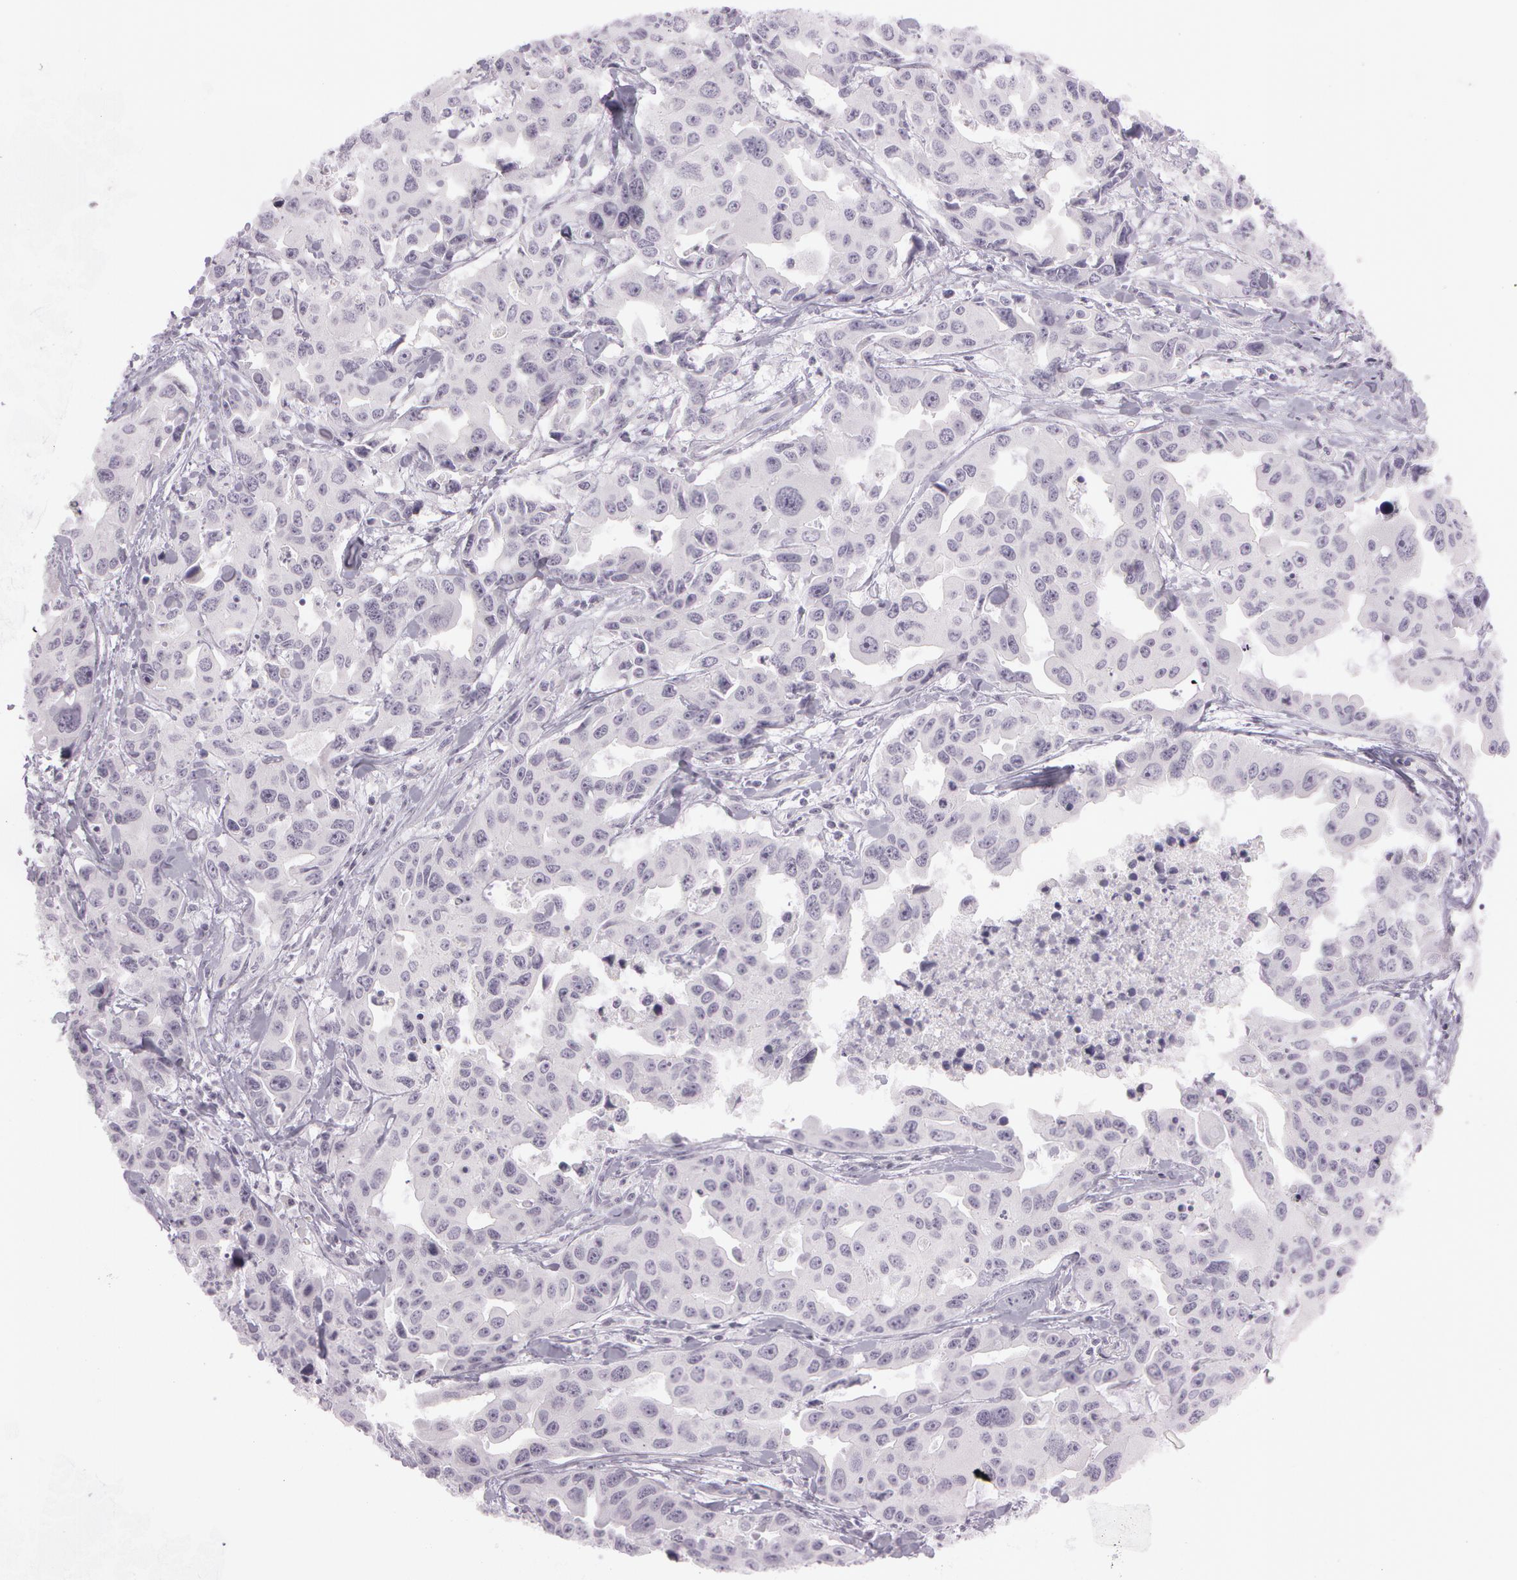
{"staining": {"intensity": "negative", "quantity": "none", "location": "none"}, "tissue": "lung cancer", "cell_type": "Tumor cells", "image_type": "cancer", "snomed": [{"axis": "morphology", "description": "Adenocarcinoma, NOS"}, {"axis": "topography", "description": "Lung"}], "caption": "The photomicrograph demonstrates no staining of tumor cells in lung cancer.", "gene": "OTC", "patient": {"sex": "male", "age": 64}}